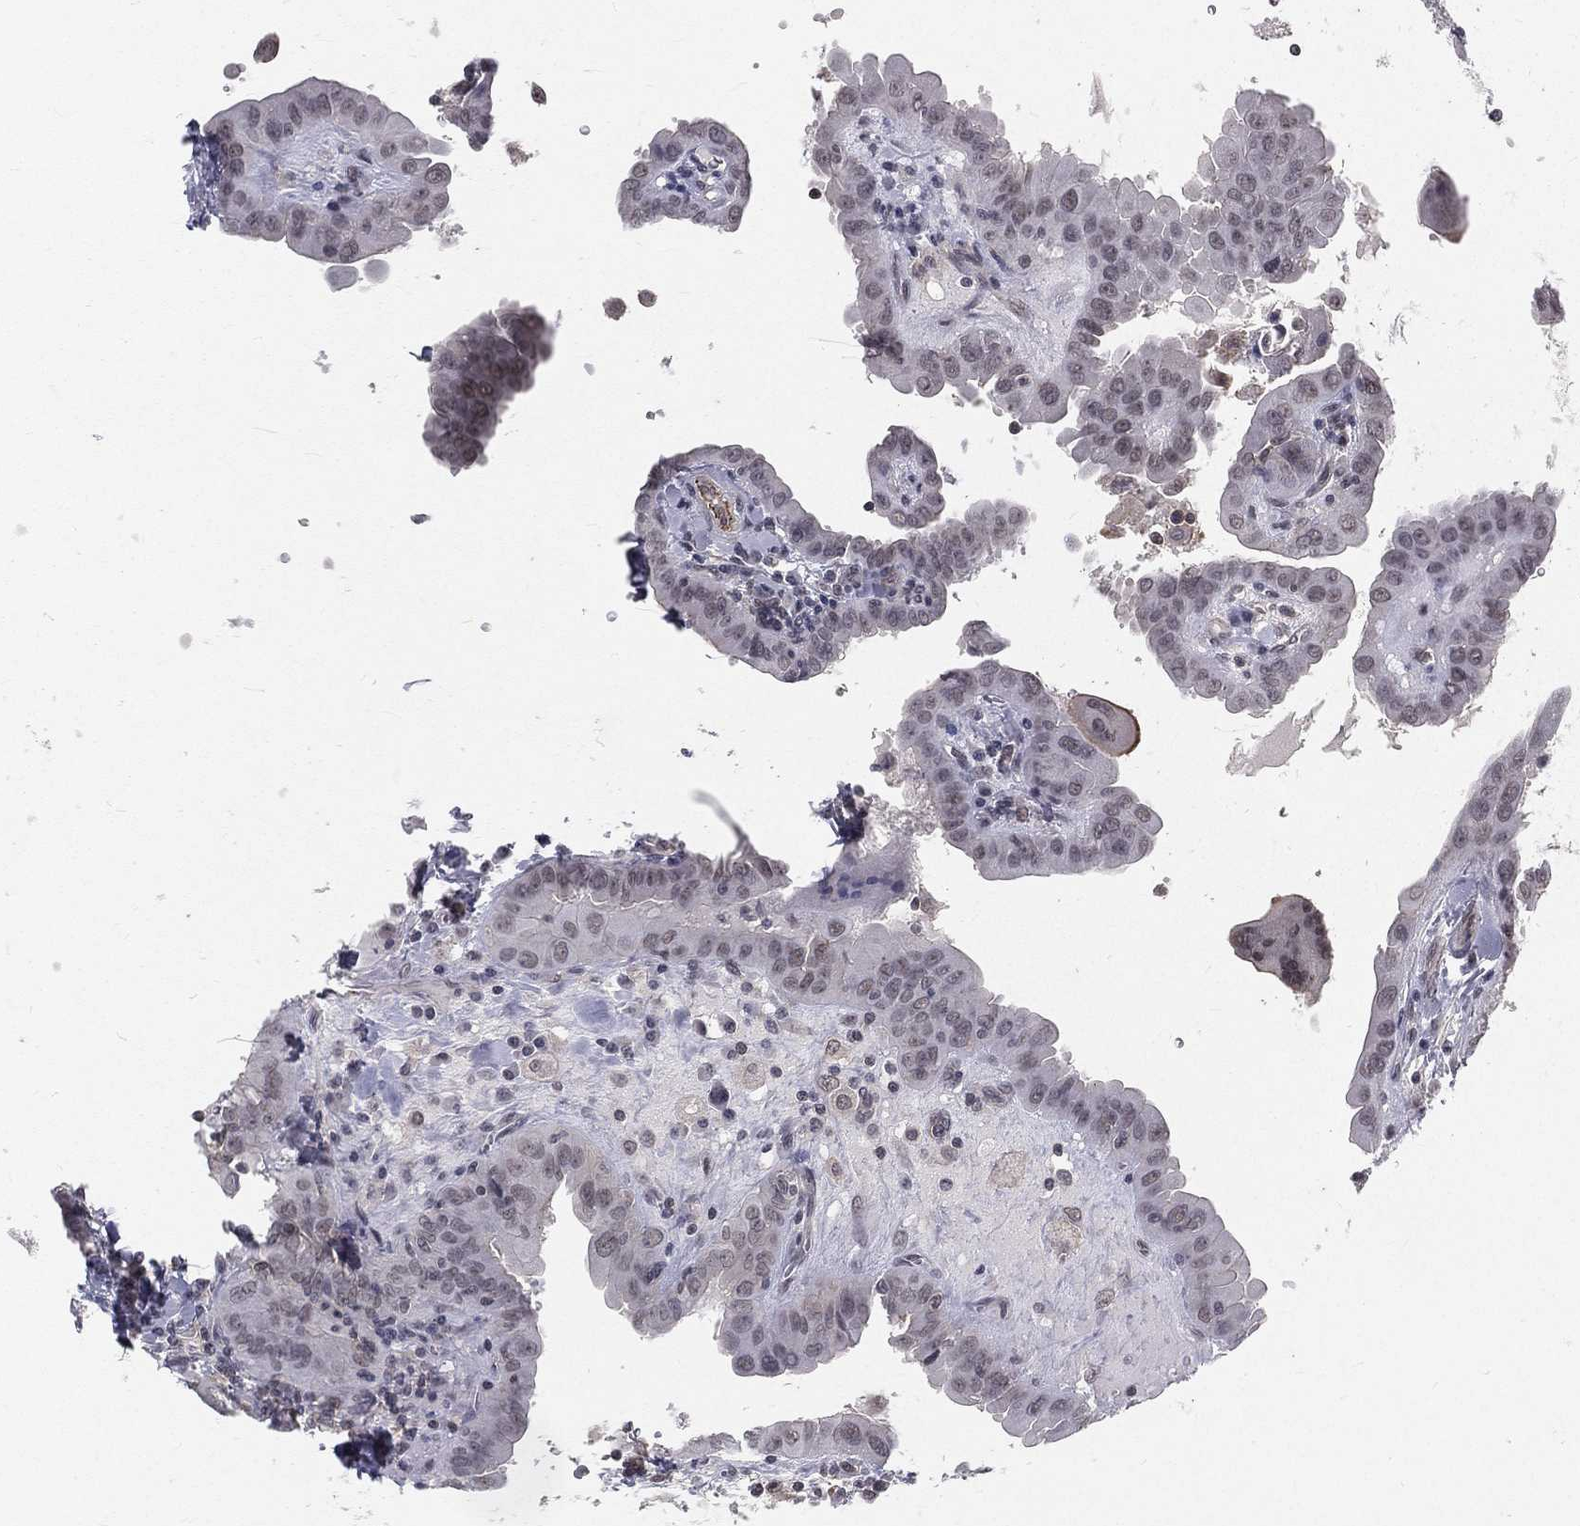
{"staining": {"intensity": "negative", "quantity": "none", "location": "none"}, "tissue": "thyroid cancer", "cell_type": "Tumor cells", "image_type": "cancer", "snomed": [{"axis": "morphology", "description": "Papillary adenocarcinoma, NOS"}, {"axis": "topography", "description": "Thyroid gland"}], "caption": "Tumor cells show no significant positivity in papillary adenocarcinoma (thyroid). The staining is performed using DAB brown chromogen with nuclei counter-stained in using hematoxylin.", "gene": "MORC2", "patient": {"sex": "female", "age": 37}}